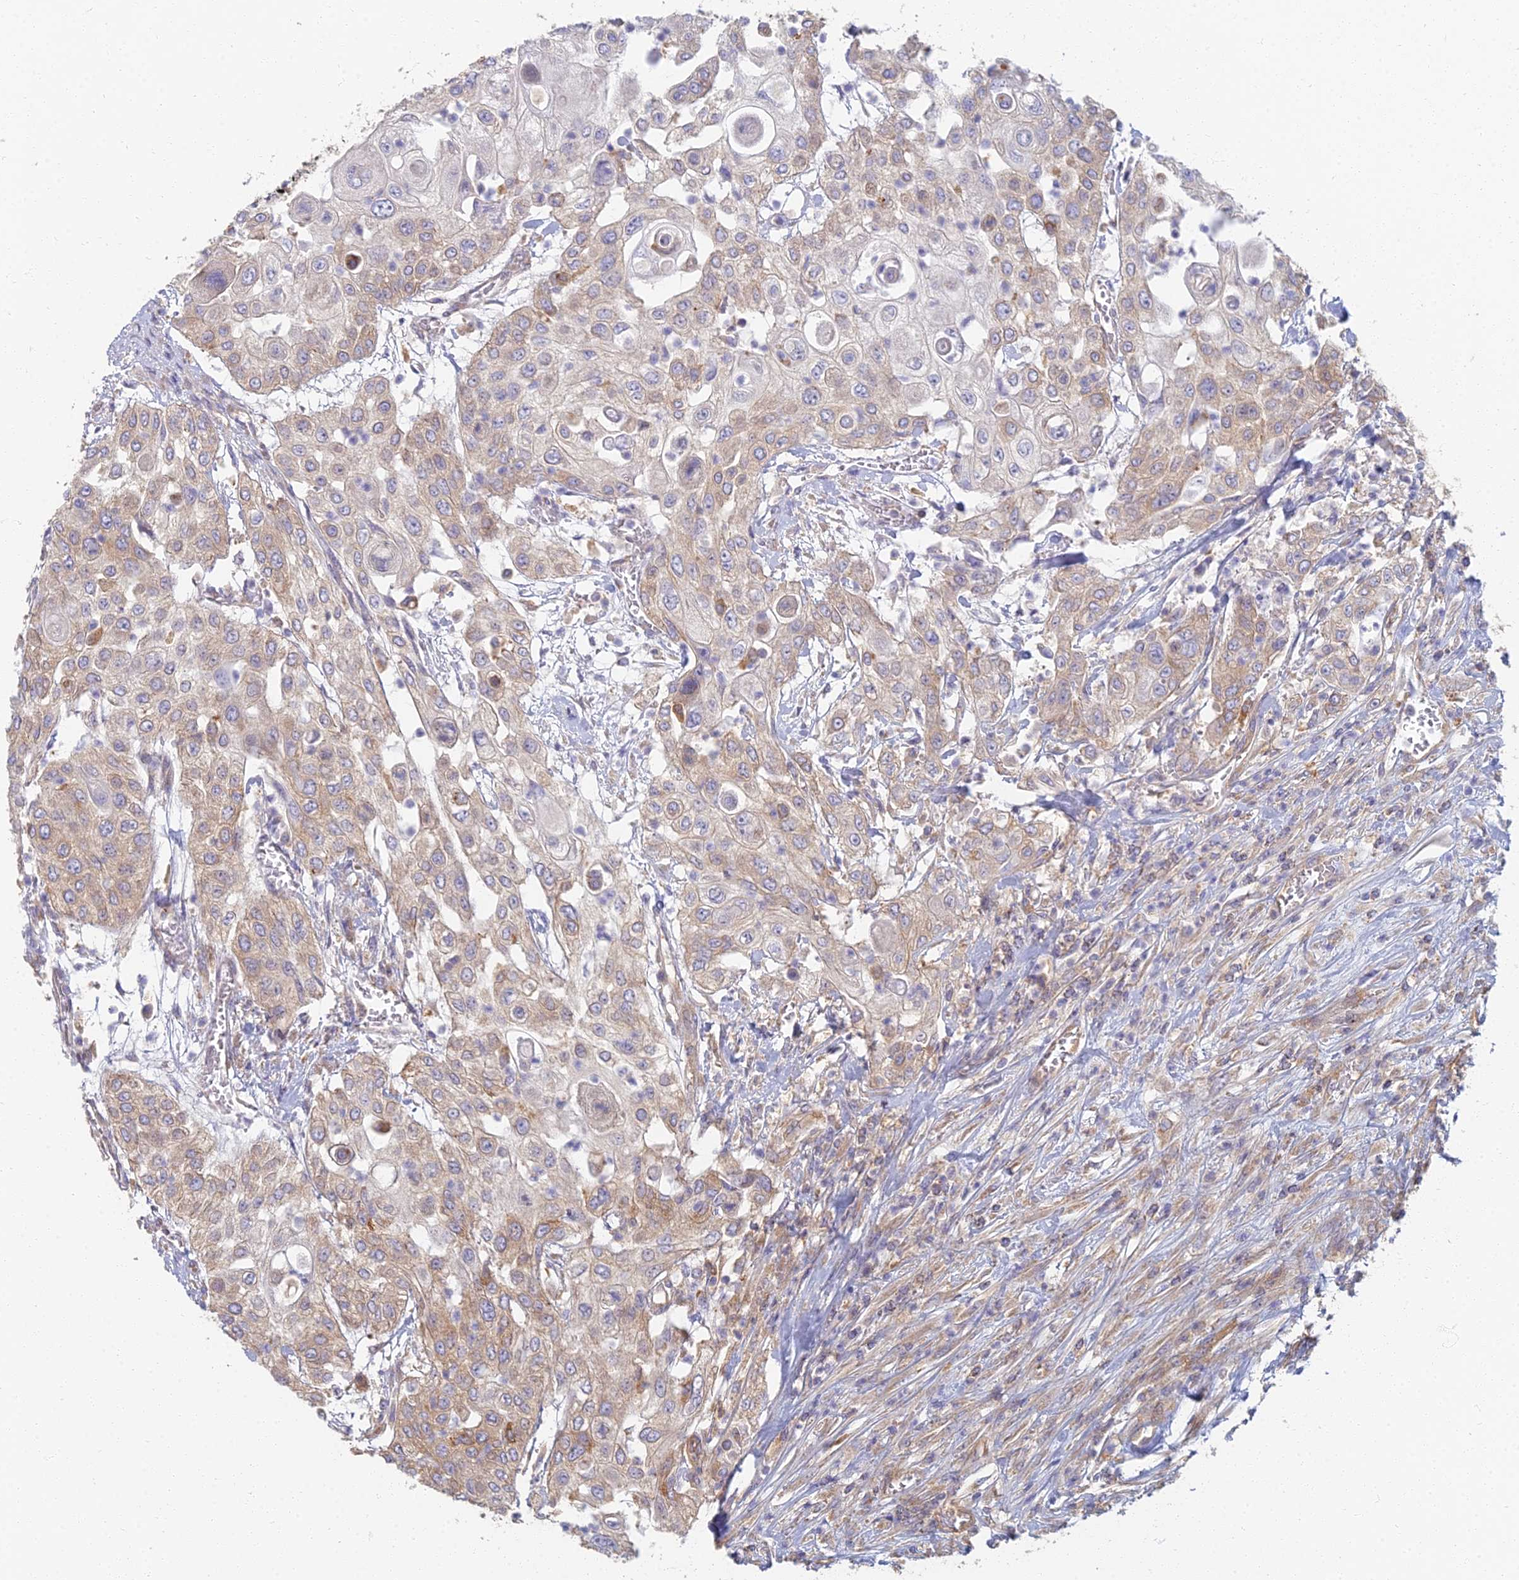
{"staining": {"intensity": "weak", "quantity": "<25%", "location": "cytoplasmic/membranous"}, "tissue": "urothelial cancer", "cell_type": "Tumor cells", "image_type": "cancer", "snomed": [{"axis": "morphology", "description": "Urothelial carcinoma, High grade"}, {"axis": "topography", "description": "Urinary bladder"}], "caption": "Human urothelial cancer stained for a protein using immunohistochemistry reveals no positivity in tumor cells.", "gene": "RBSN", "patient": {"sex": "female", "age": 79}}